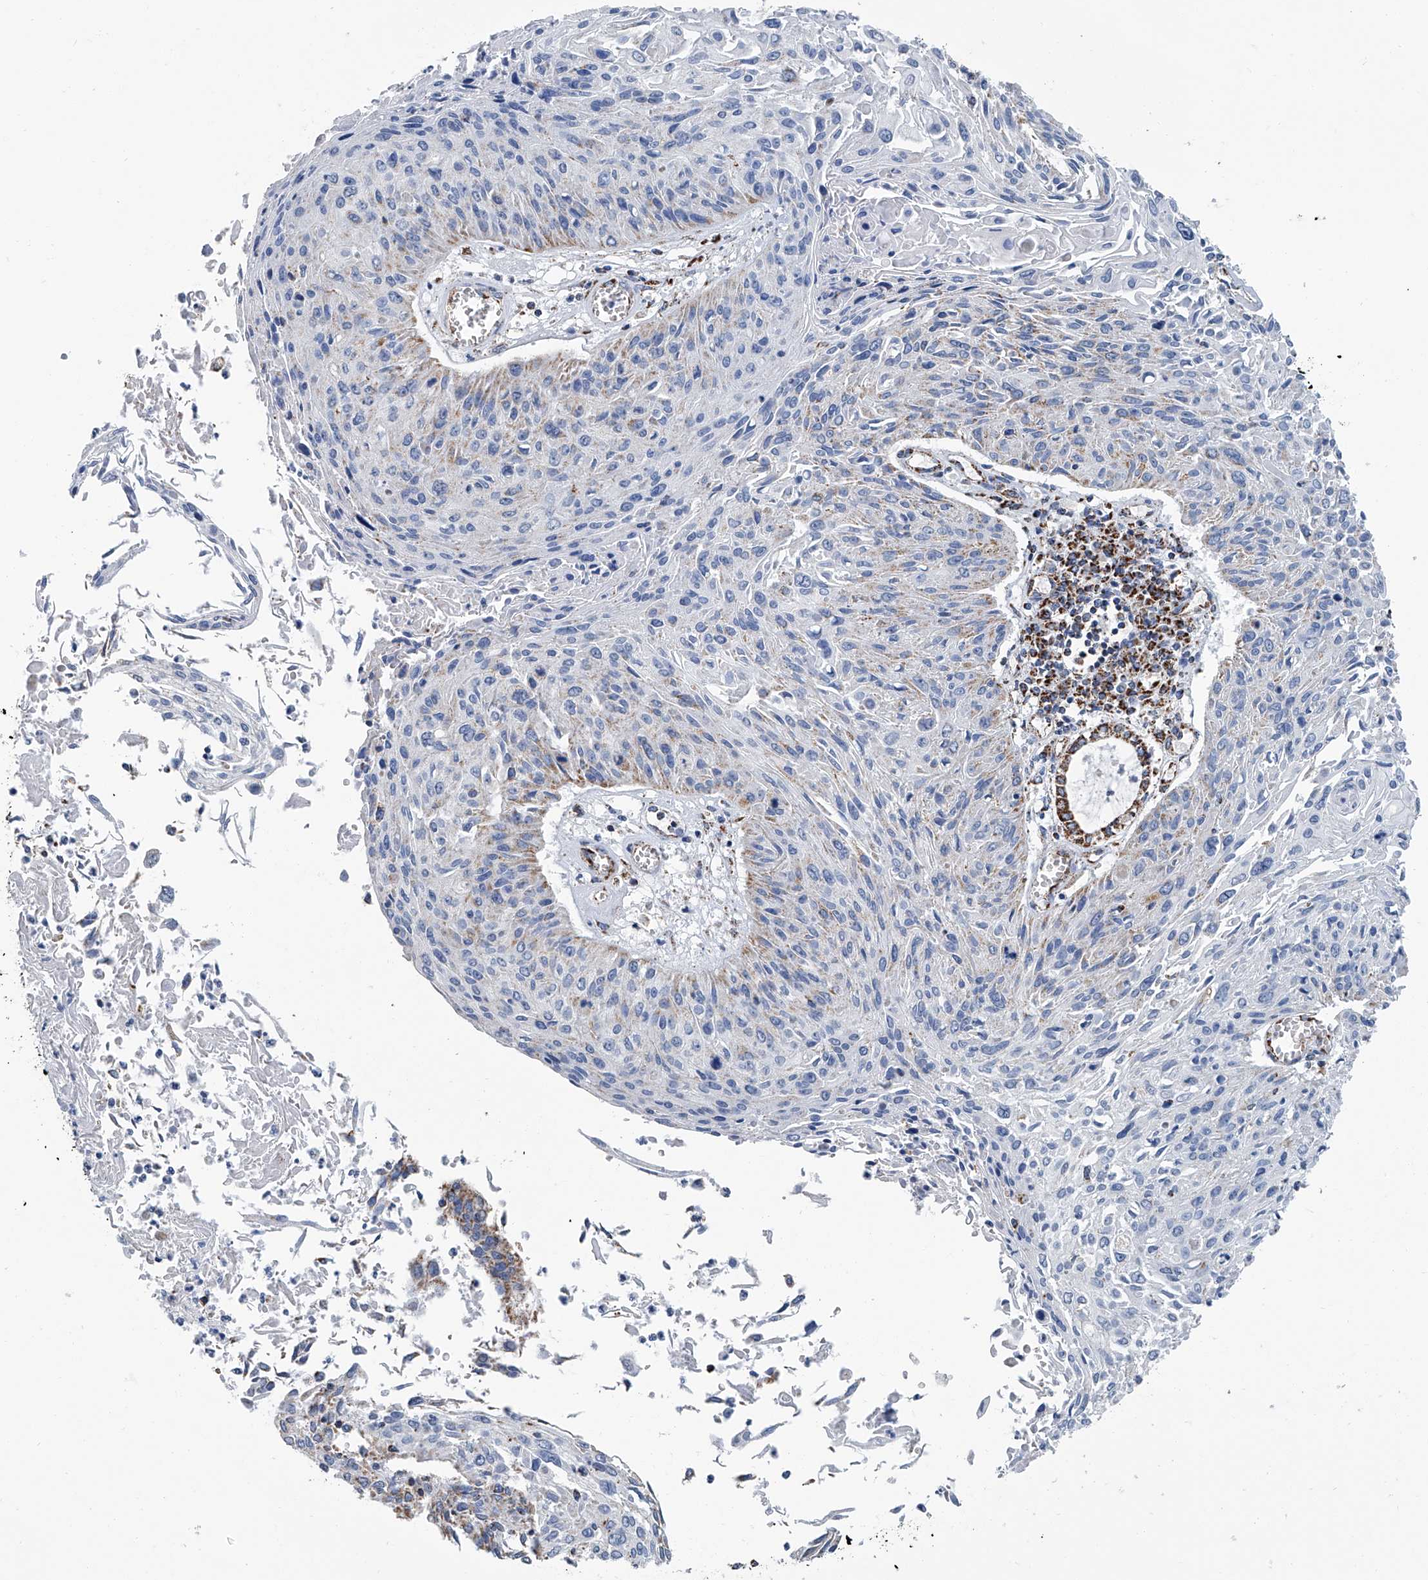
{"staining": {"intensity": "weak", "quantity": "<25%", "location": "cytoplasmic/membranous"}, "tissue": "cervical cancer", "cell_type": "Tumor cells", "image_type": "cancer", "snomed": [{"axis": "morphology", "description": "Squamous cell carcinoma, NOS"}, {"axis": "topography", "description": "Cervix"}], "caption": "IHC of cervical squamous cell carcinoma exhibits no staining in tumor cells. (Brightfield microscopy of DAB IHC at high magnification).", "gene": "MT-ND1", "patient": {"sex": "female", "age": 51}}